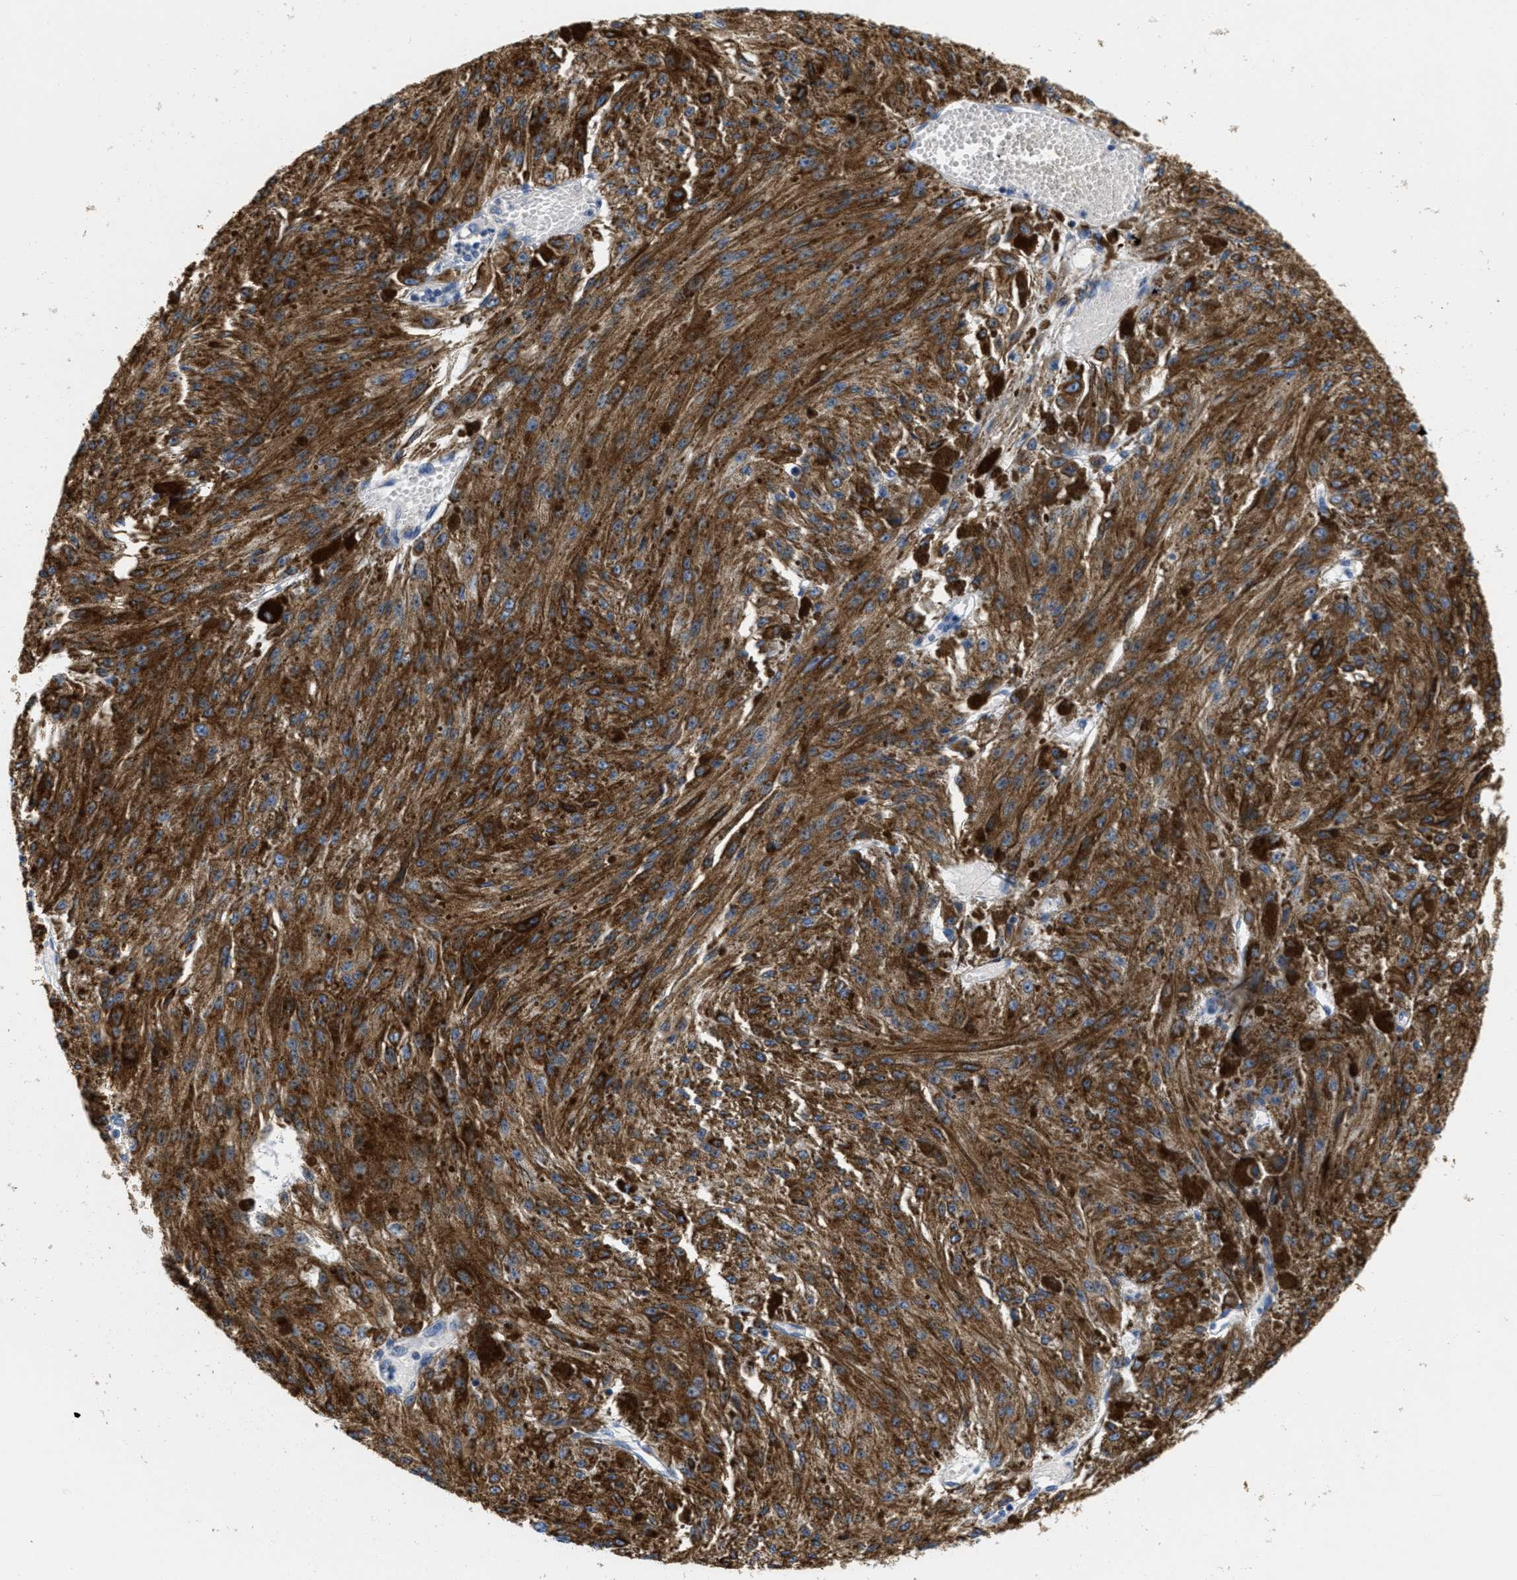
{"staining": {"intensity": "moderate", "quantity": ">75%", "location": "cytoplasmic/membranous"}, "tissue": "melanoma", "cell_type": "Tumor cells", "image_type": "cancer", "snomed": [{"axis": "morphology", "description": "Malignant melanoma, NOS"}, {"axis": "topography", "description": "Other"}], "caption": "A micrograph of malignant melanoma stained for a protein displays moderate cytoplasmic/membranous brown staining in tumor cells. (DAB = brown stain, brightfield microscopy at high magnification).", "gene": "KCNJ5", "patient": {"sex": "male", "age": 79}}